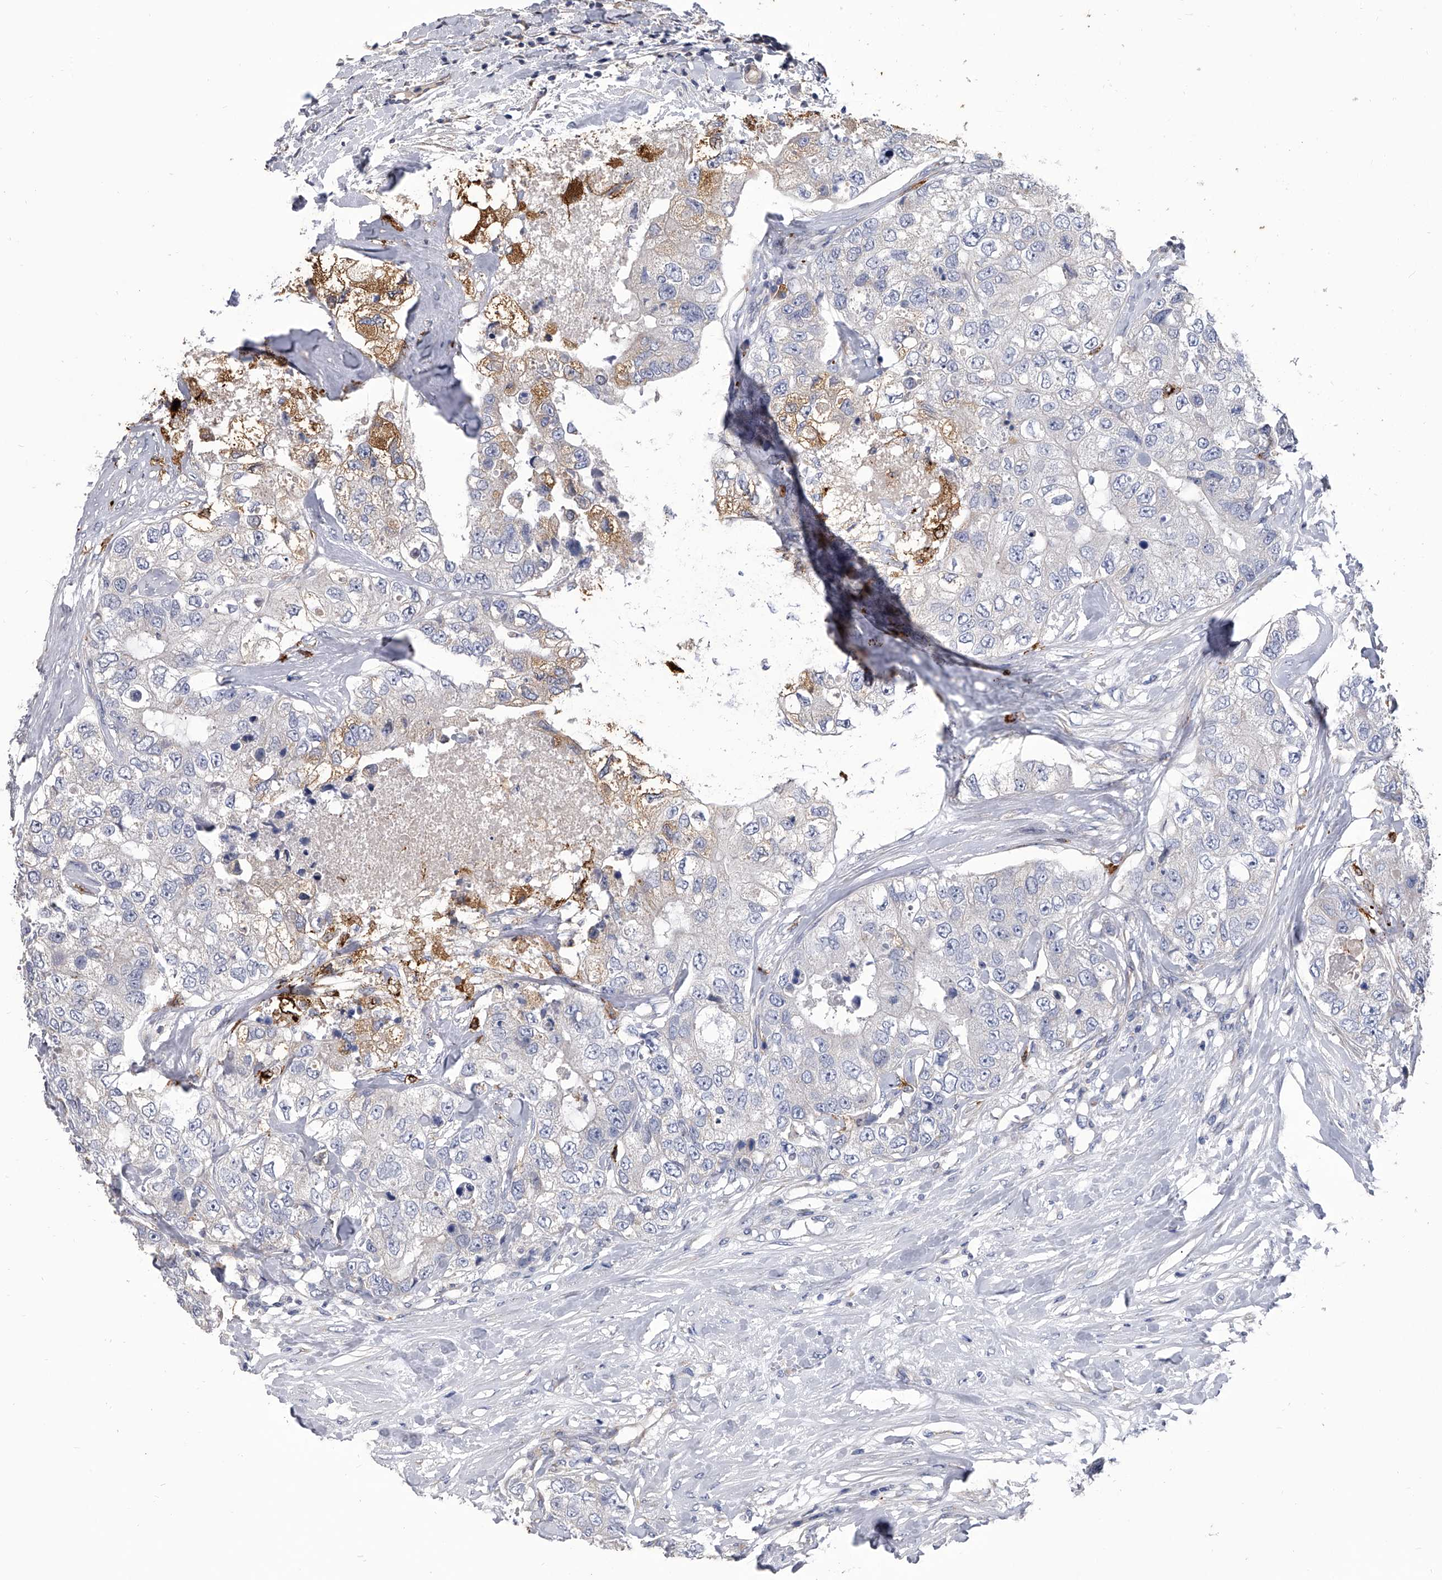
{"staining": {"intensity": "moderate", "quantity": "<25%", "location": "cytoplasmic/membranous"}, "tissue": "breast cancer", "cell_type": "Tumor cells", "image_type": "cancer", "snomed": [{"axis": "morphology", "description": "Duct carcinoma"}, {"axis": "topography", "description": "Breast"}], "caption": "The immunohistochemical stain shows moderate cytoplasmic/membranous positivity in tumor cells of breast cancer (invasive ductal carcinoma) tissue.", "gene": "SPP1", "patient": {"sex": "female", "age": 62}}